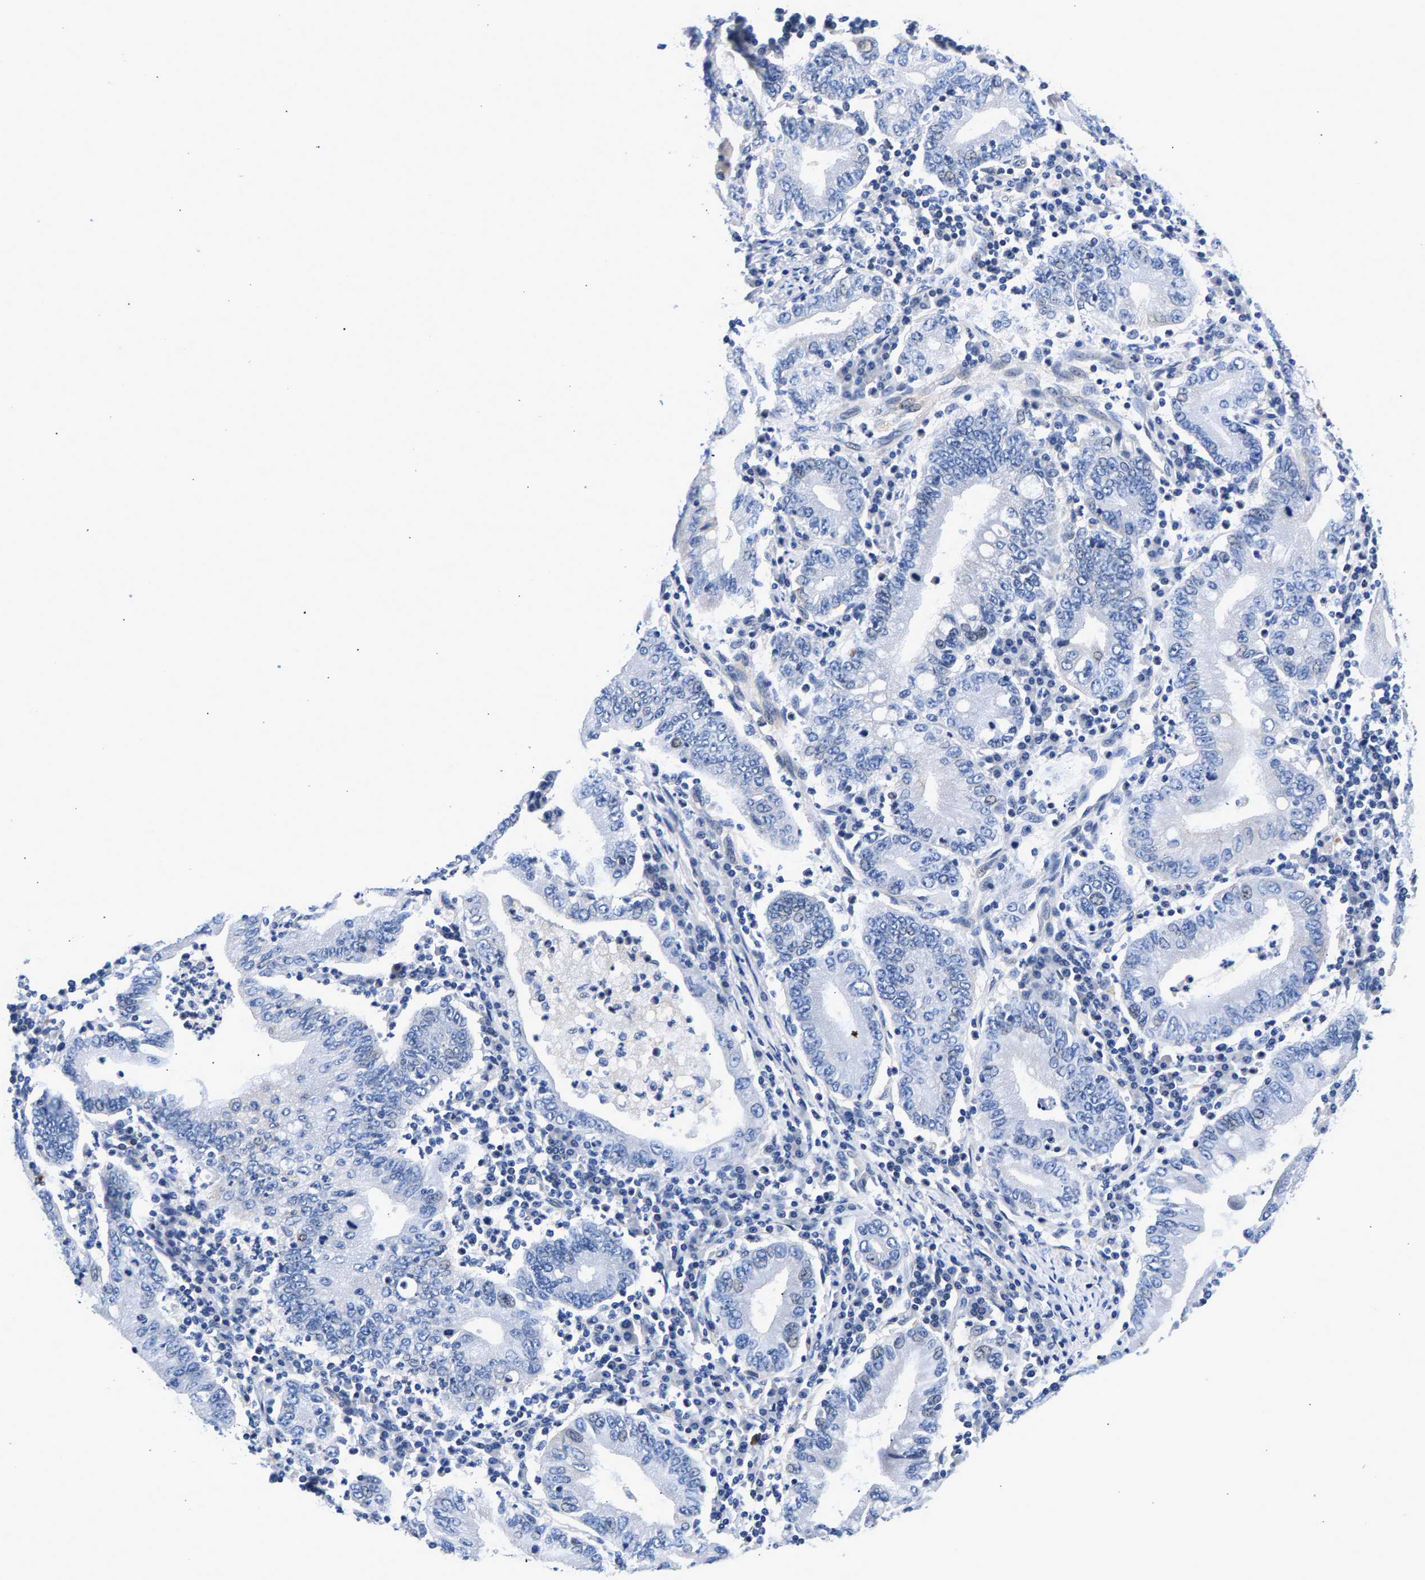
{"staining": {"intensity": "negative", "quantity": "none", "location": "none"}, "tissue": "stomach cancer", "cell_type": "Tumor cells", "image_type": "cancer", "snomed": [{"axis": "morphology", "description": "Normal tissue, NOS"}, {"axis": "morphology", "description": "Adenocarcinoma, NOS"}, {"axis": "topography", "description": "Esophagus"}, {"axis": "topography", "description": "Stomach, upper"}, {"axis": "topography", "description": "Peripheral nerve tissue"}], "caption": "Tumor cells show no significant positivity in stomach cancer. (DAB IHC, high magnification).", "gene": "P2RY4", "patient": {"sex": "male", "age": 62}}